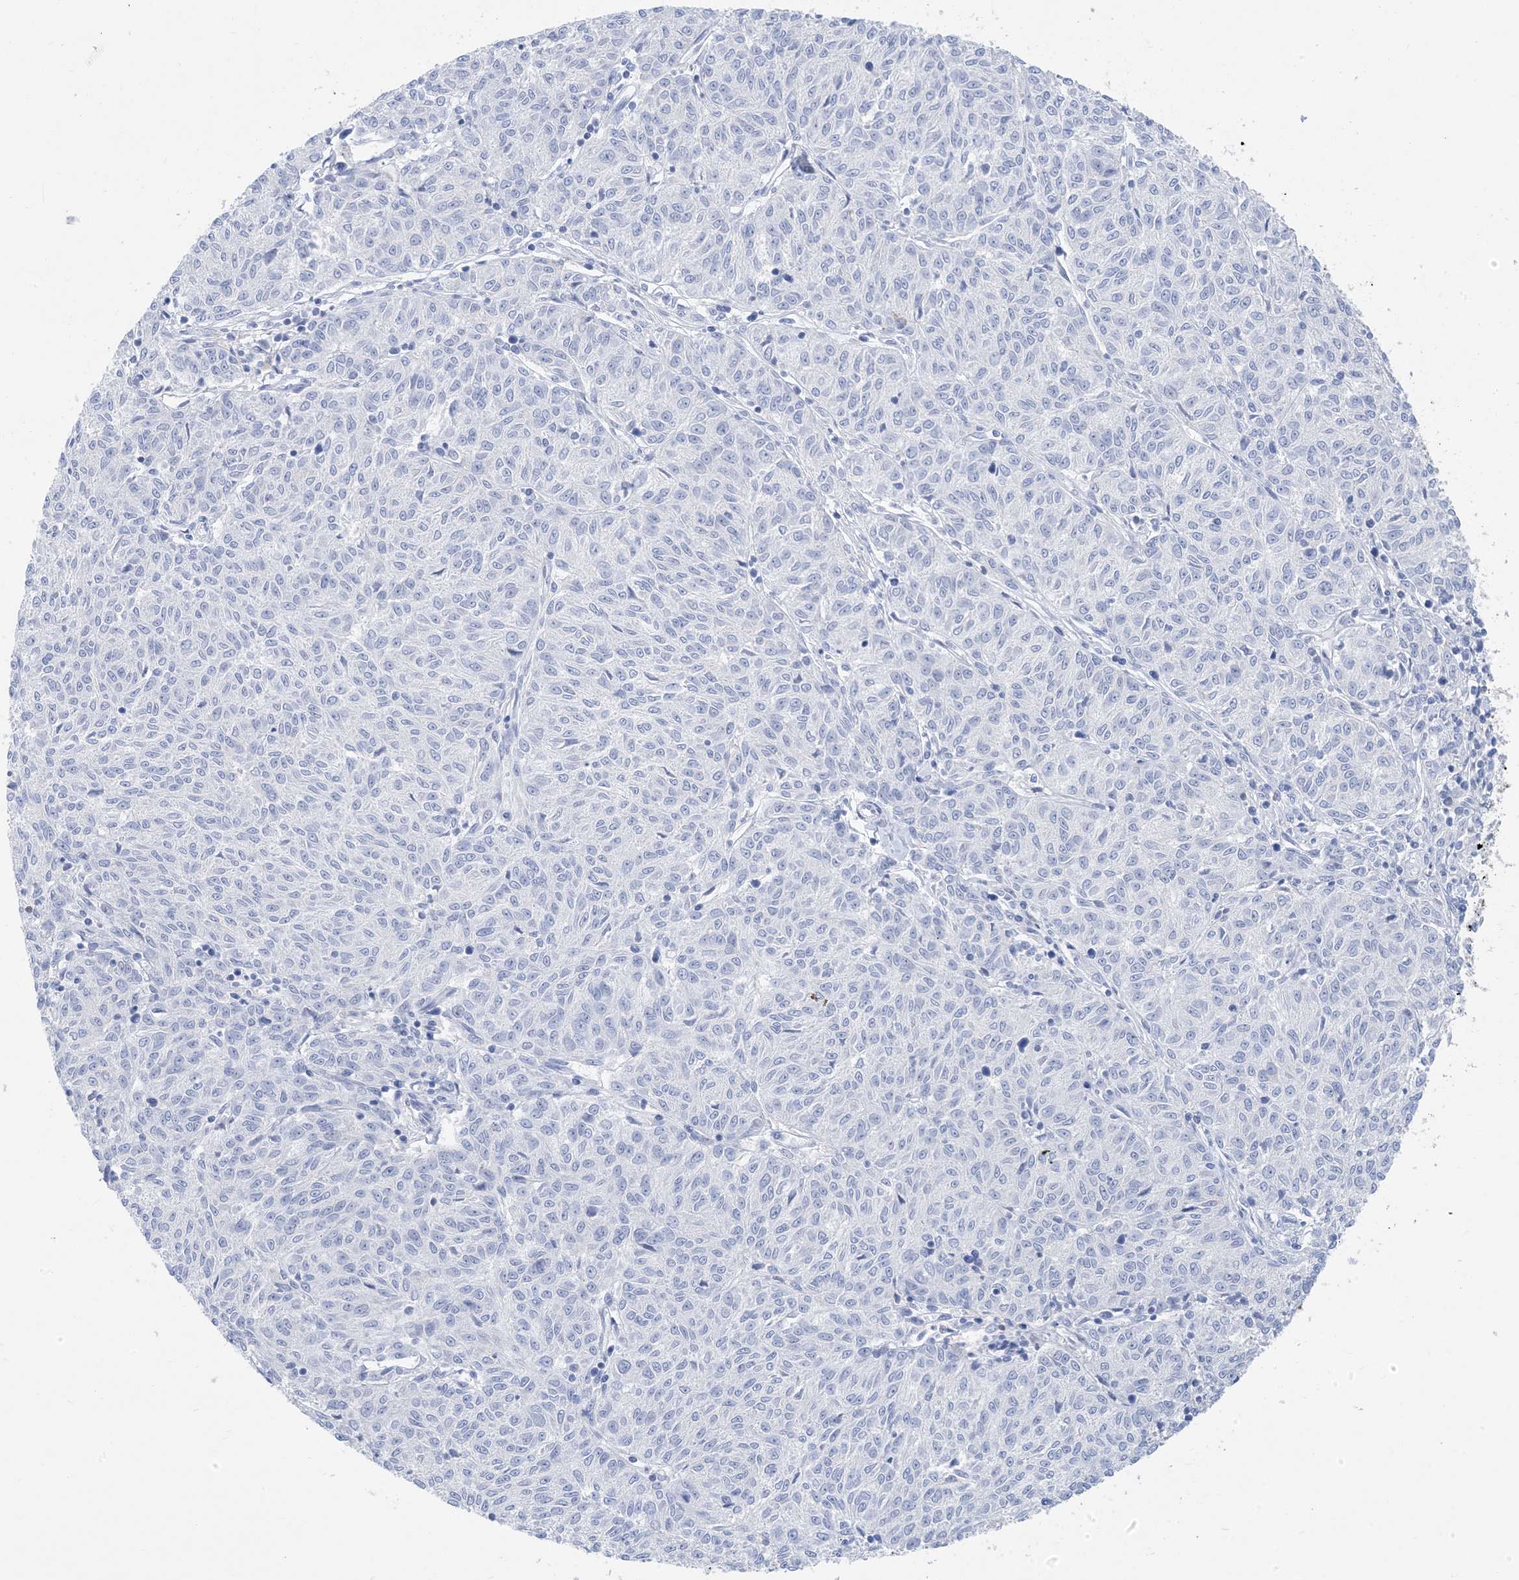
{"staining": {"intensity": "negative", "quantity": "none", "location": "none"}, "tissue": "melanoma", "cell_type": "Tumor cells", "image_type": "cancer", "snomed": [{"axis": "morphology", "description": "Malignant melanoma, NOS"}, {"axis": "topography", "description": "Skin"}], "caption": "High power microscopy photomicrograph of an immunohistochemistry (IHC) photomicrograph of malignant melanoma, revealing no significant positivity in tumor cells.", "gene": "SH3YL1", "patient": {"sex": "female", "age": 72}}